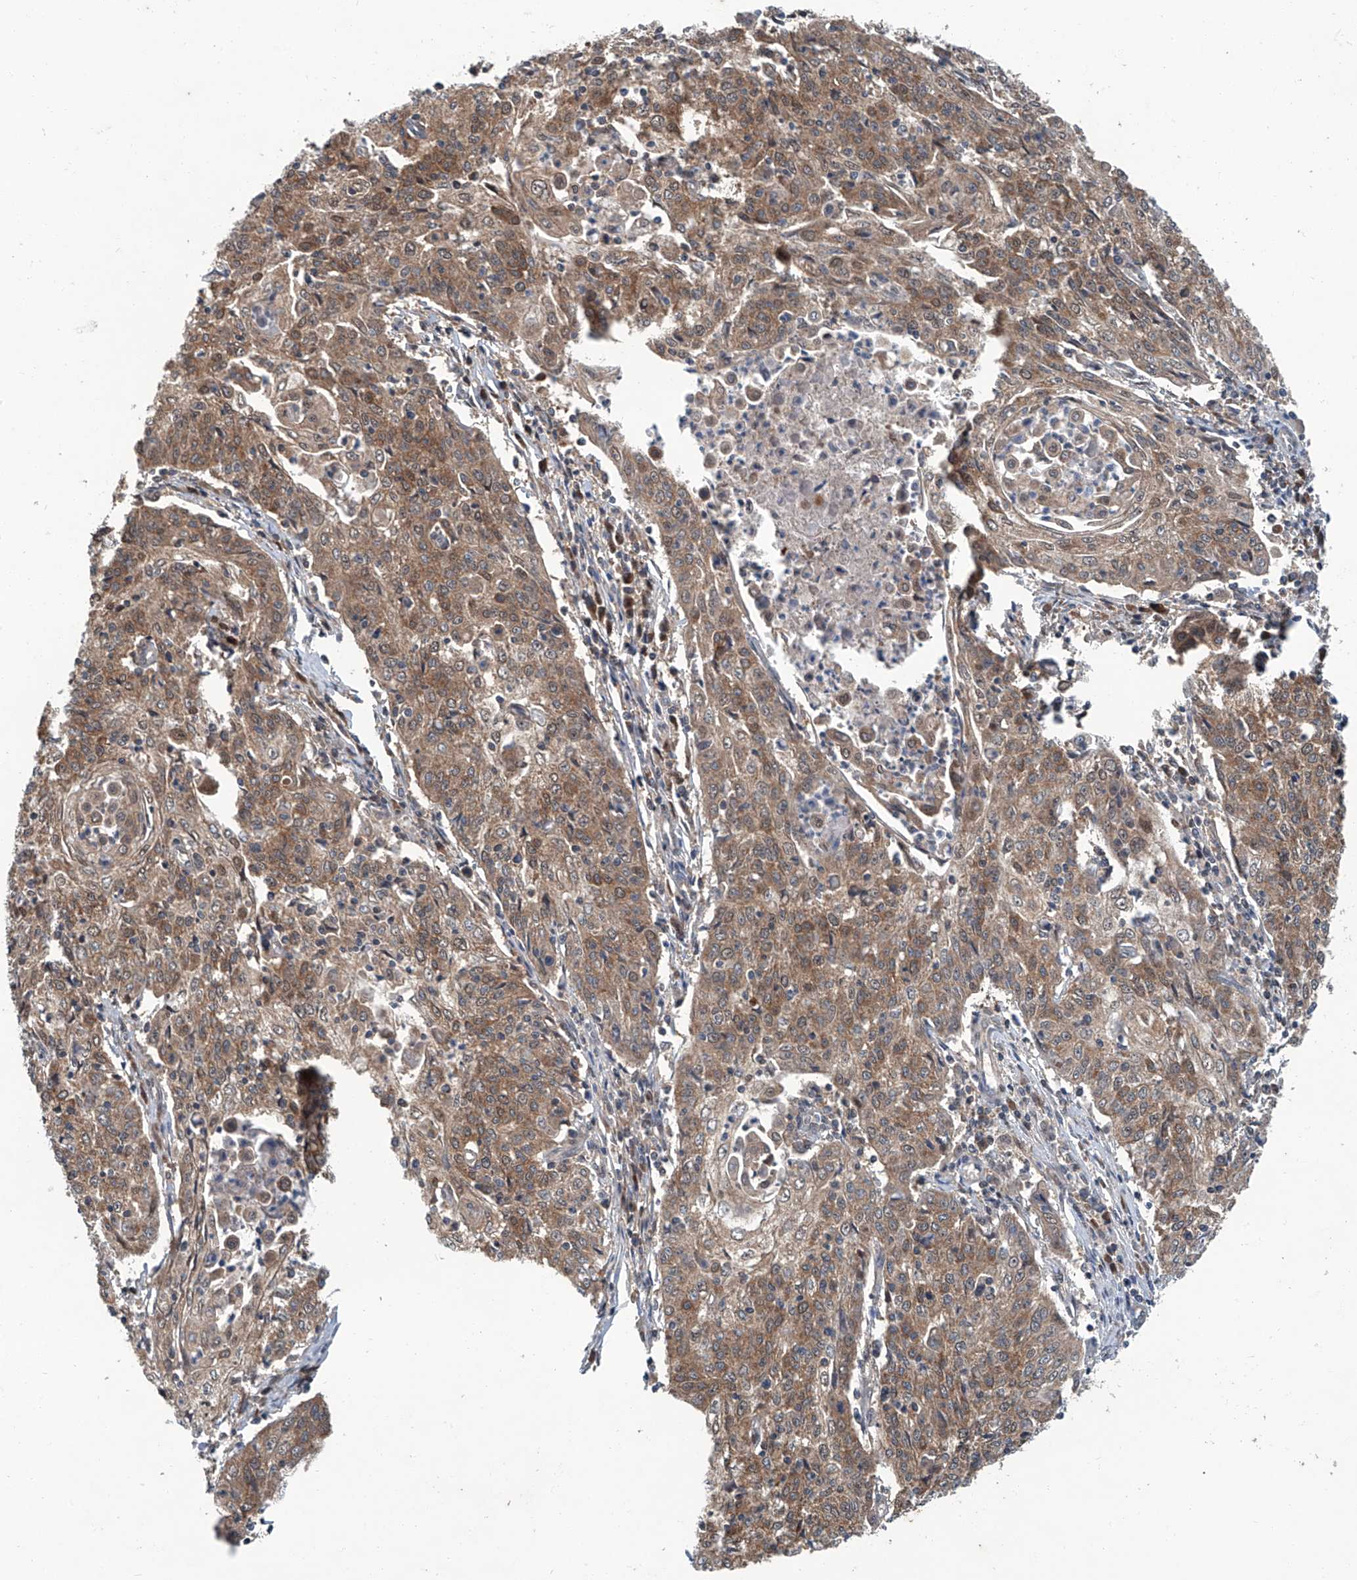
{"staining": {"intensity": "moderate", "quantity": ">75%", "location": "cytoplasmic/membranous"}, "tissue": "cervical cancer", "cell_type": "Tumor cells", "image_type": "cancer", "snomed": [{"axis": "morphology", "description": "Squamous cell carcinoma, NOS"}, {"axis": "topography", "description": "Cervix"}], "caption": "Immunohistochemistry (IHC) photomicrograph of neoplastic tissue: cervical cancer (squamous cell carcinoma) stained using IHC reveals medium levels of moderate protein expression localized specifically in the cytoplasmic/membranous of tumor cells, appearing as a cytoplasmic/membranous brown color.", "gene": "CLK1", "patient": {"sex": "female", "age": 48}}